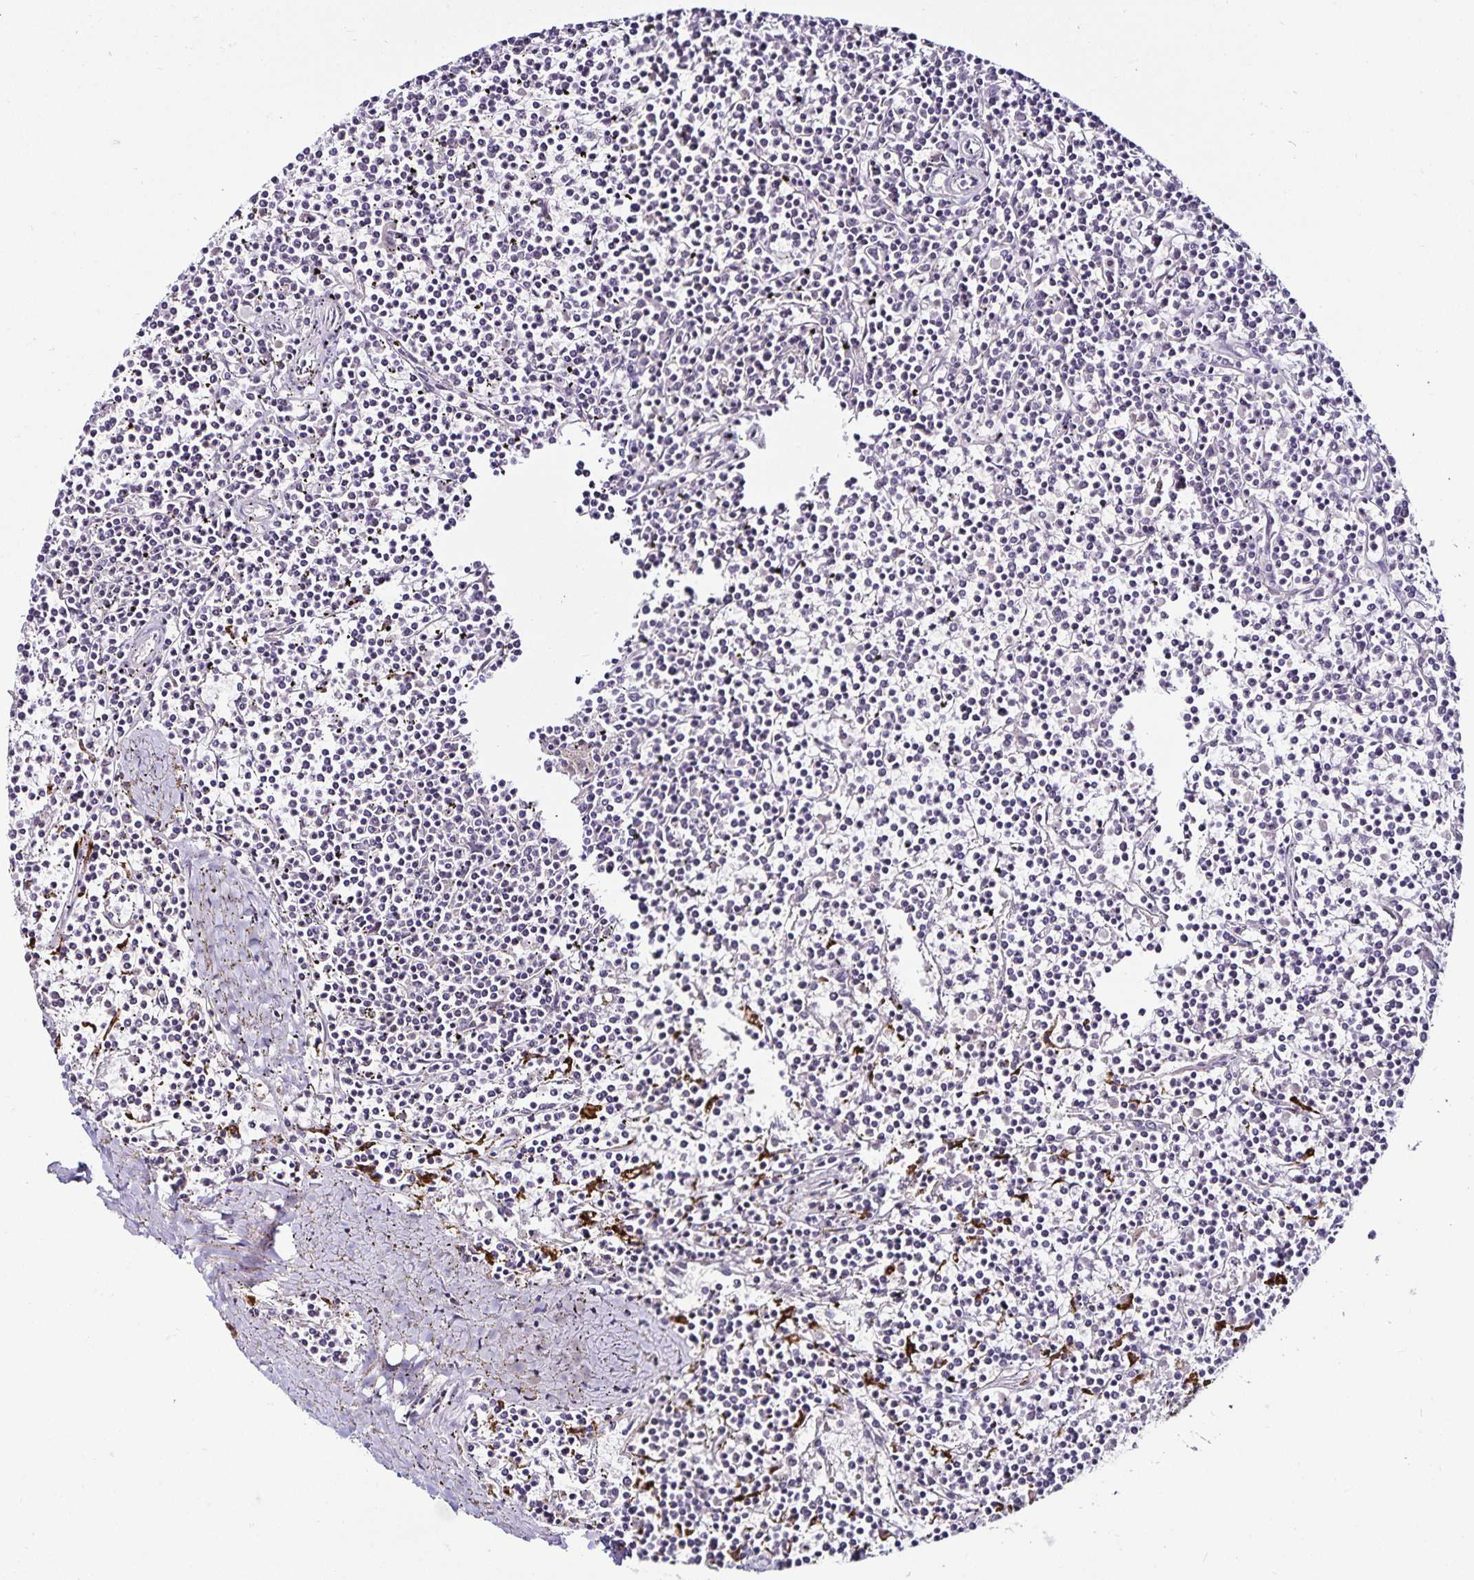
{"staining": {"intensity": "negative", "quantity": "none", "location": "none"}, "tissue": "lymphoma", "cell_type": "Tumor cells", "image_type": "cancer", "snomed": [{"axis": "morphology", "description": "Malignant lymphoma, non-Hodgkin's type, Low grade"}, {"axis": "topography", "description": "Spleen"}], "caption": "Immunohistochemistry (IHC) micrograph of low-grade malignant lymphoma, non-Hodgkin's type stained for a protein (brown), which exhibits no expression in tumor cells.", "gene": "ACSL5", "patient": {"sex": "female", "age": 19}}